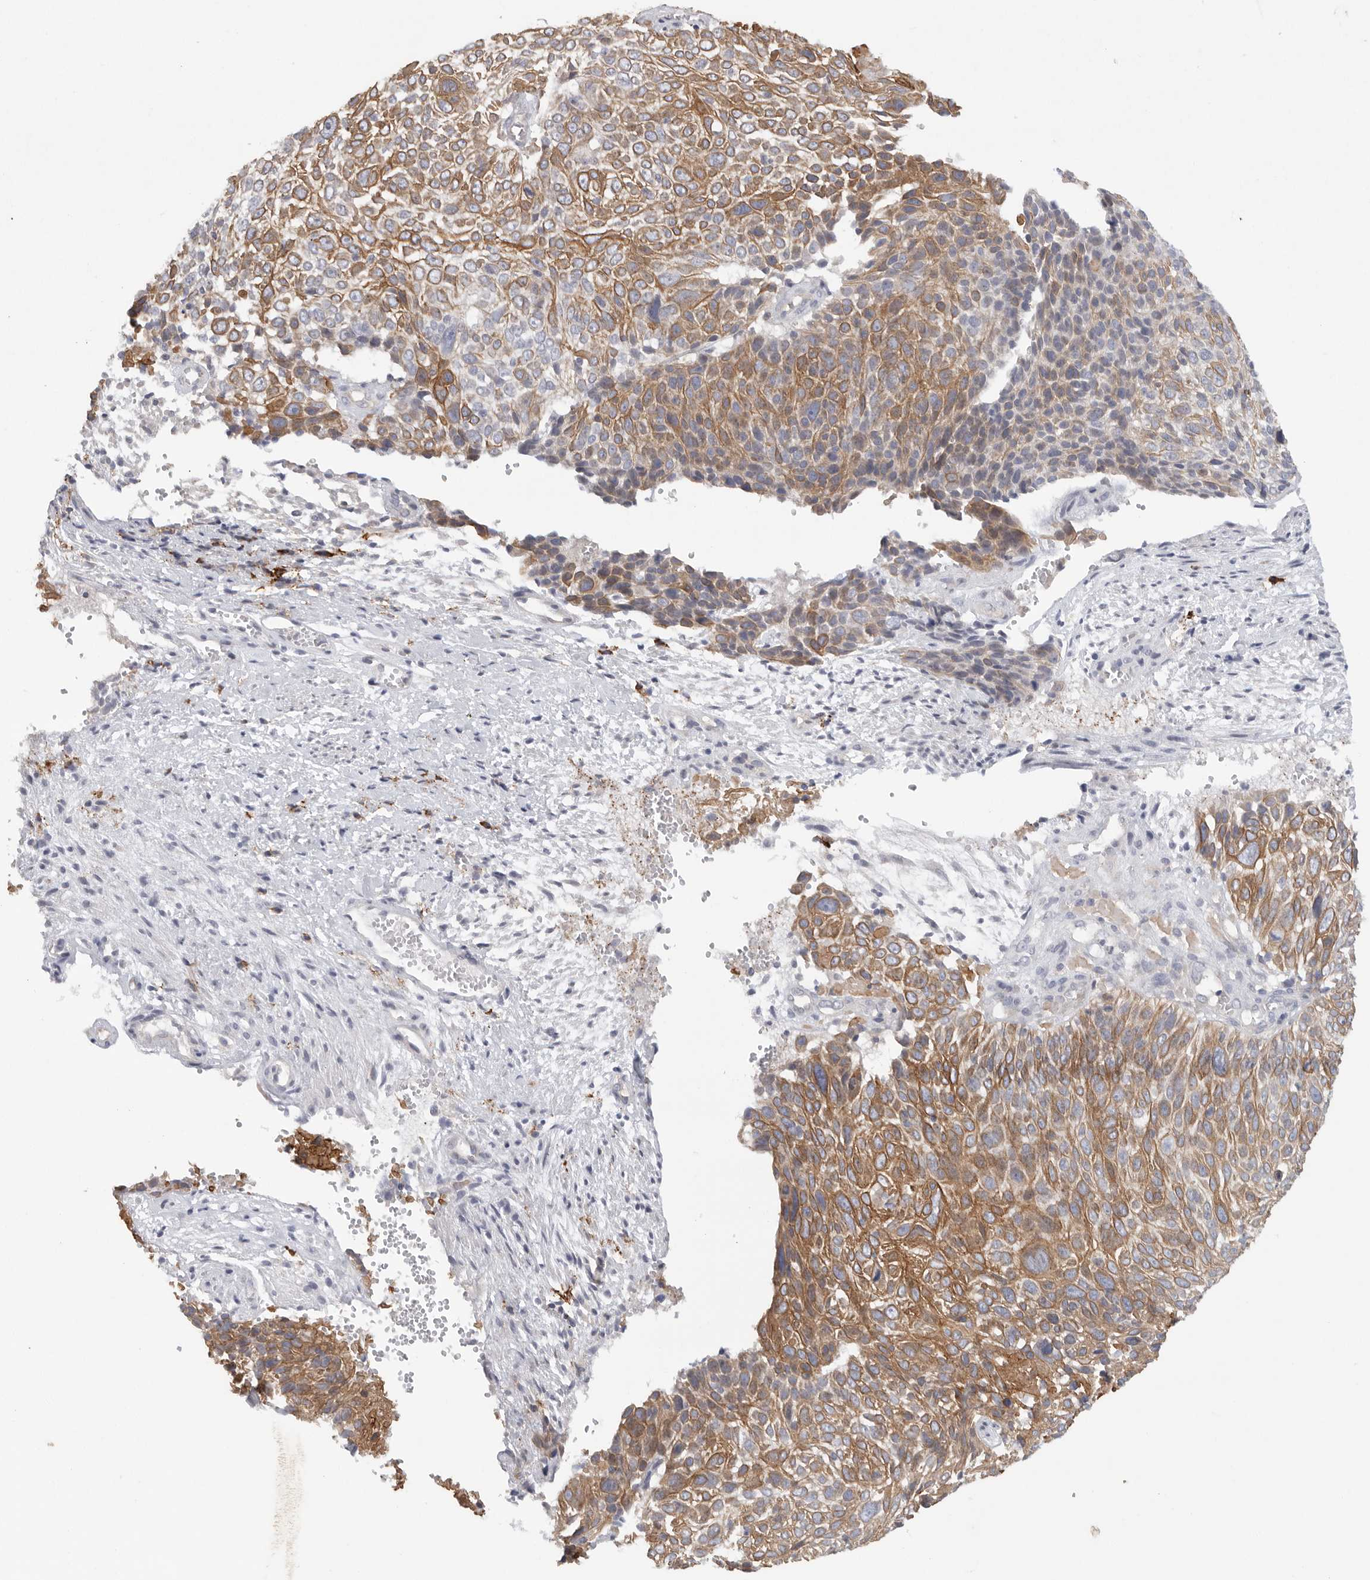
{"staining": {"intensity": "moderate", "quantity": ">75%", "location": "cytoplasmic/membranous"}, "tissue": "cervical cancer", "cell_type": "Tumor cells", "image_type": "cancer", "snomed": [{"axis": "morphology", "description": "Squamous cell carcinoma, NOS"}, {"axis": "topography", "description": "Cervix"}], "caption": "Brown immunohistochemical staining in cervical cancer (squamous cell carcinoma) demonstrates moderate cytoplasmic/membranous expression in about >75% of tumor cells.", "gene": "TMEM69", "patient": {"sex": "female", "age": 74}}